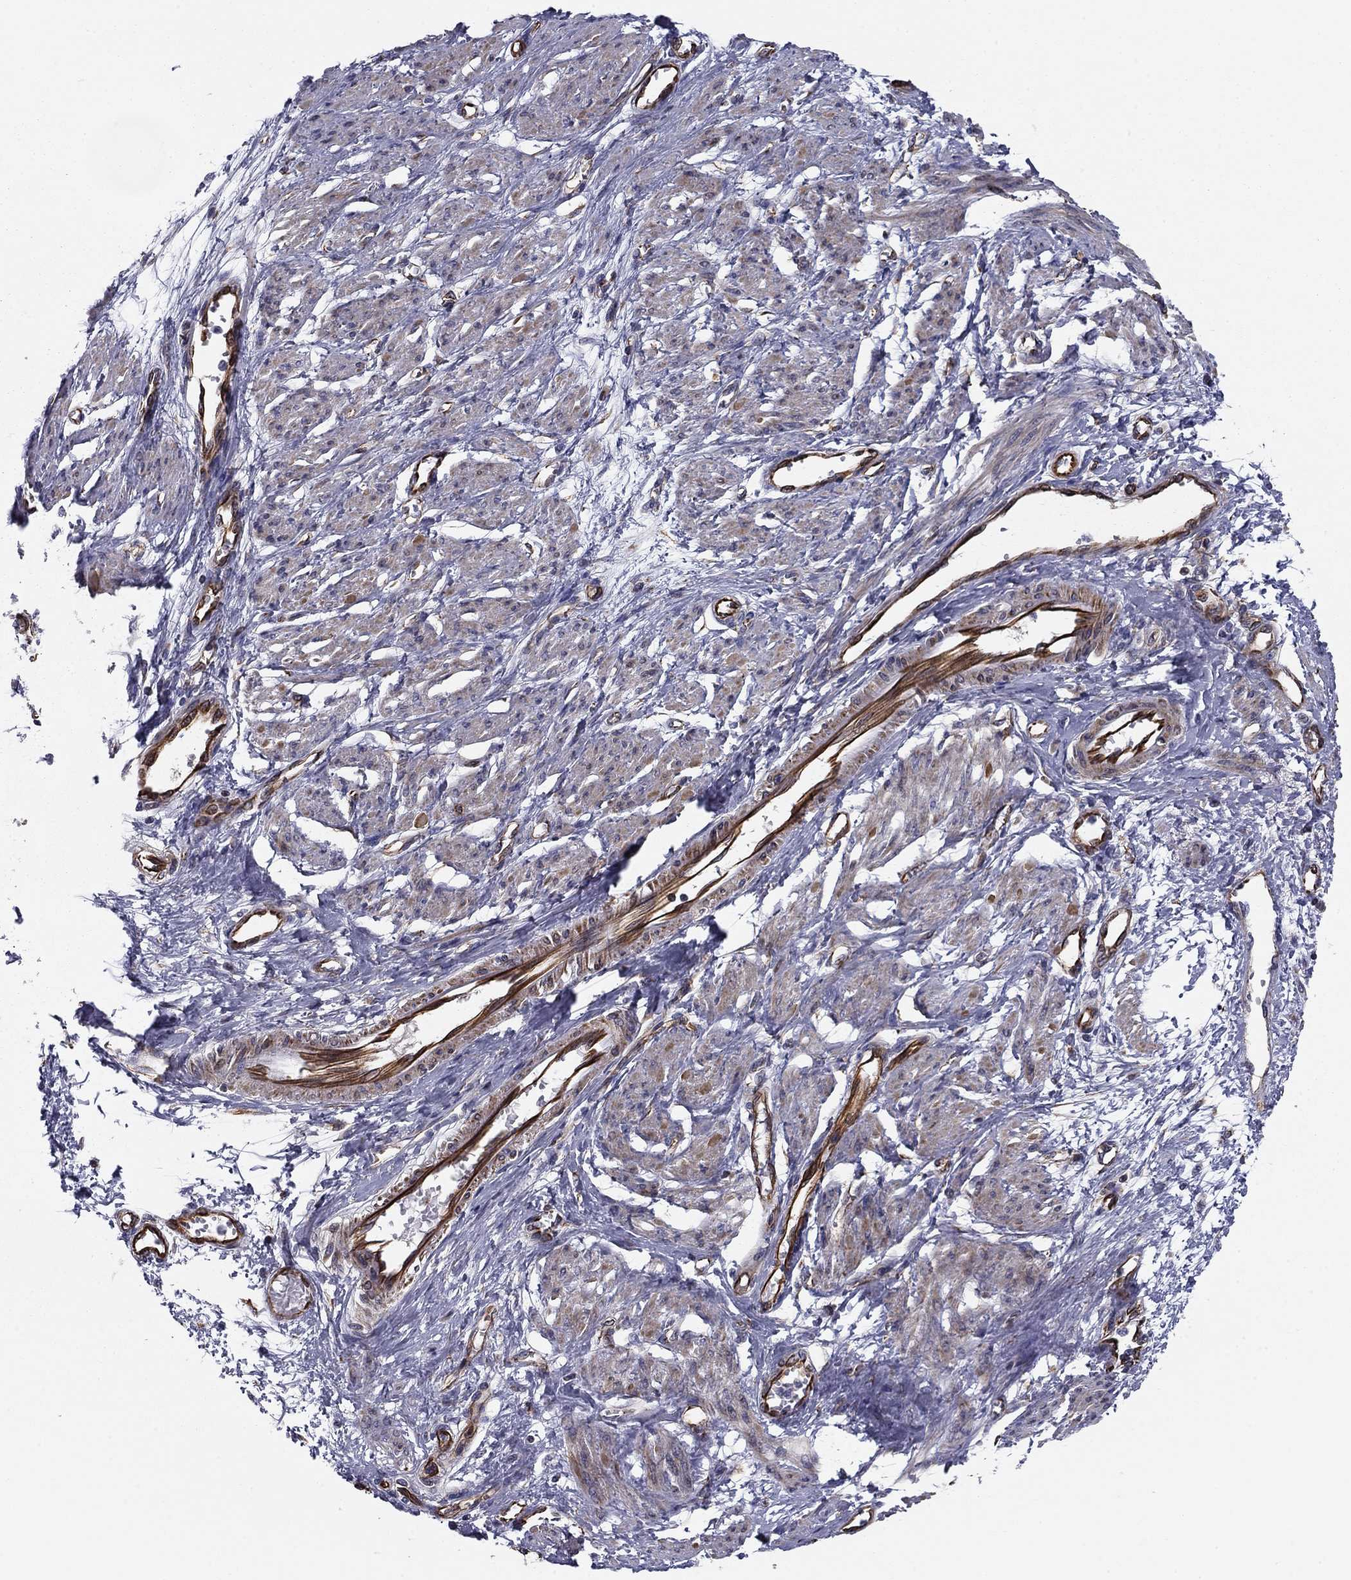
{"staining": {"intensity": "moderate", "quantity": "25%-75%", "location": "cytoplasmic/membranous"}, "tissue": "smooth muscle", "cell_type": "Smooth muscle cells", "image_type": "normal", "snomed": [{"axis": "morphology", "description": "Normal tissue, NOS"}, {"axis": "topography", "description": "Smooth muscle"}, {"axis": "topography", "description": "Uterus"}], "caption": "IHC photomicrograph of benign human smooth muscle stained for a protein (brown), which exhibits medium levels of moderate cytoplasmic/membranous staining in about 25%-75% of smooth muscle cells.", "gene": "CLSTN1", "patient": {"sex": "female", "age": 39}}